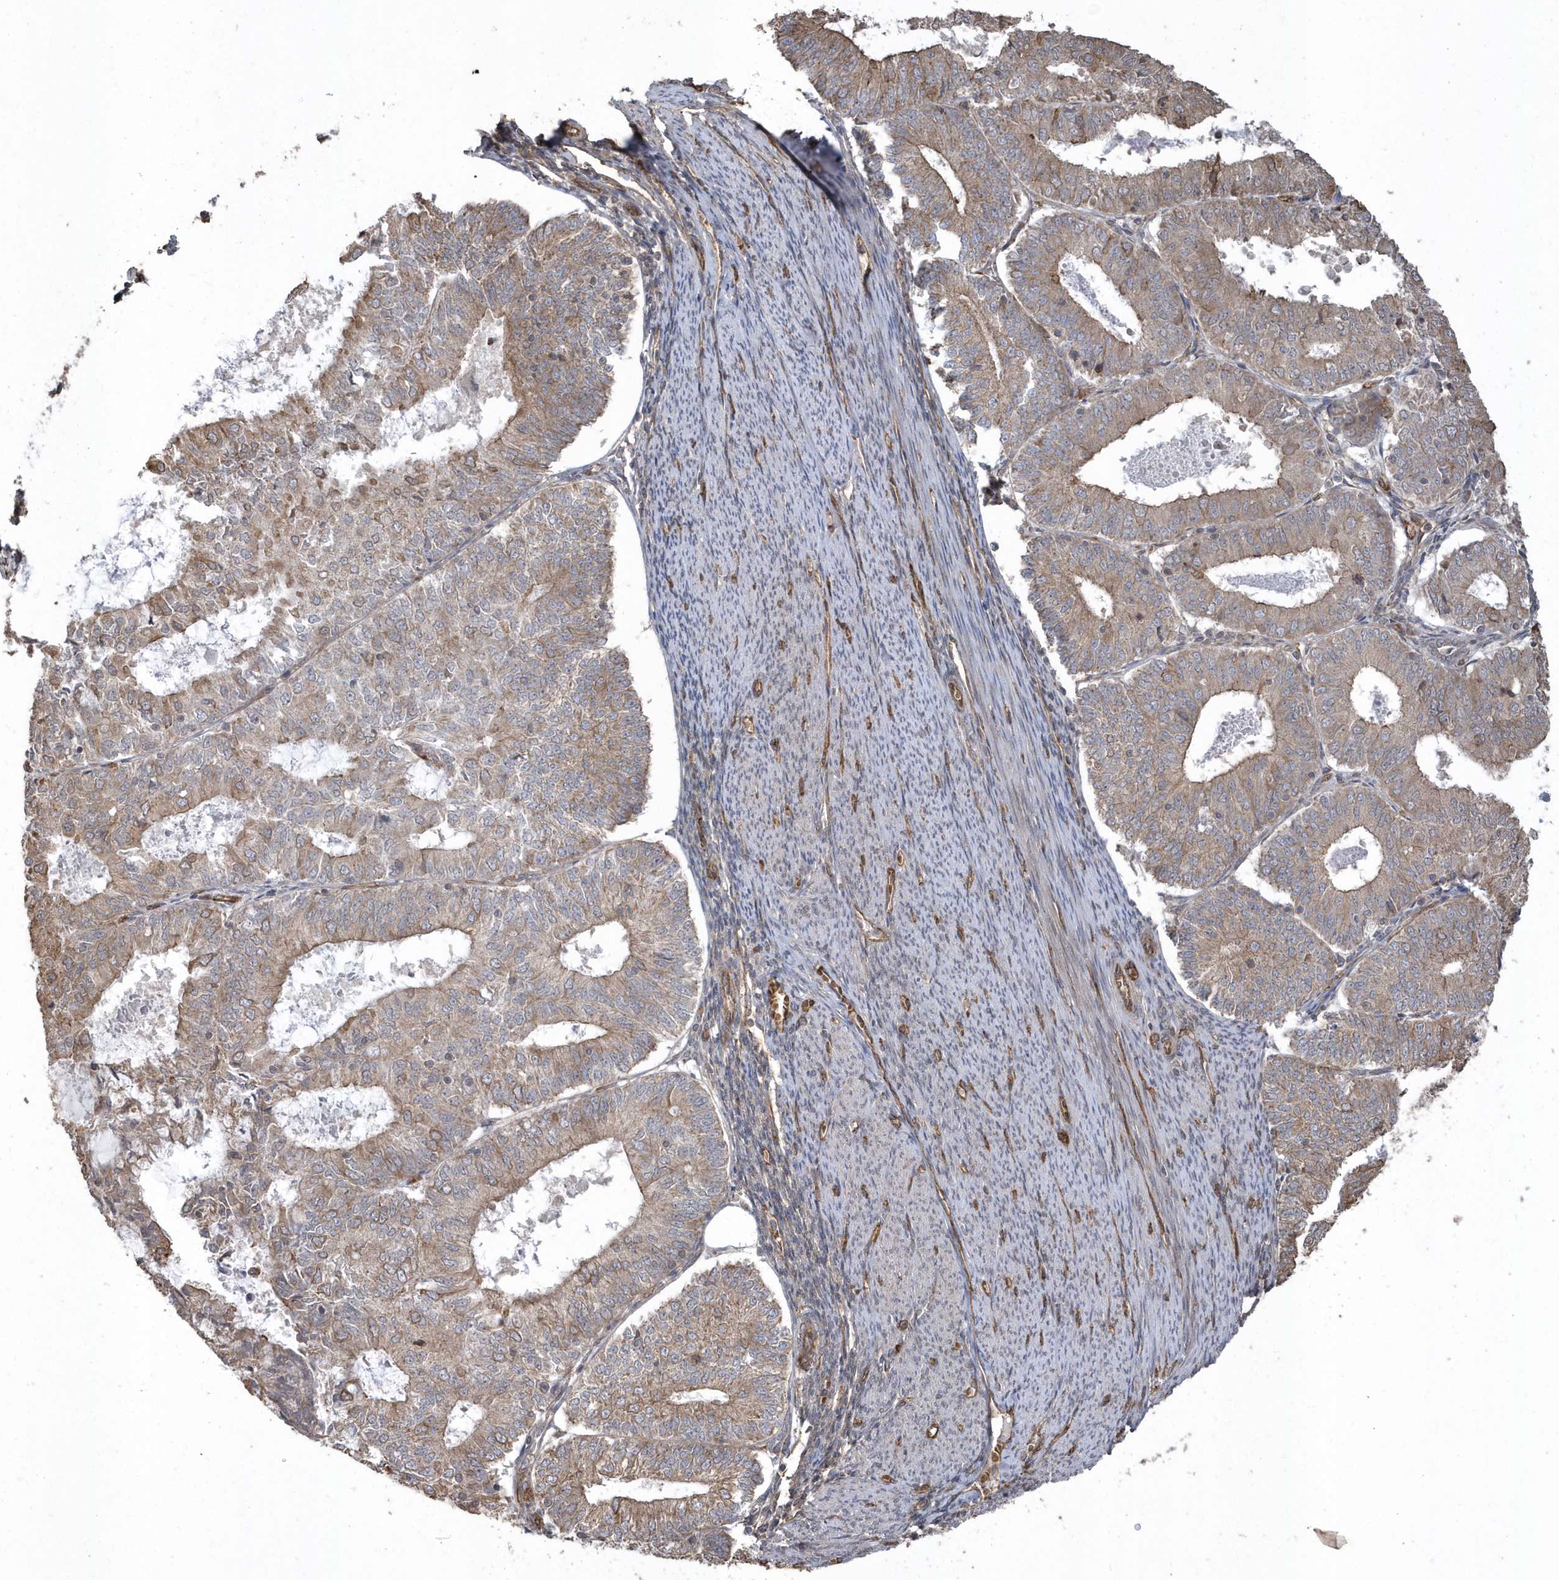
{"staining": {"intensity": "moderate", "quantity": ">75%", "location": "cytoplasmic/membranous"}, "tissue": "endometrial cancer", "cell_type": "Tumor cells", "image_type": "cancer", "snomed": [{"axis": "morphology", "description": "Adenocarcinoma, NOS"}, {"axis": "topography", "description": "Endometrium"}], "caption": "Protein positivity by immunohistochemistry exhibits moderate cytoplasmic/membranous staining in approximately >75% of tumor cells in endometrial cancer (adenocarcinoma). The staining was performed using DAB (3,3'-diaminobenzidine), with brown indicating positive protein expression. Nuclei are stained blue with hematoxylin.", "gene": "HERPUD1", "patient": {"sex": "female", "age": 57}}